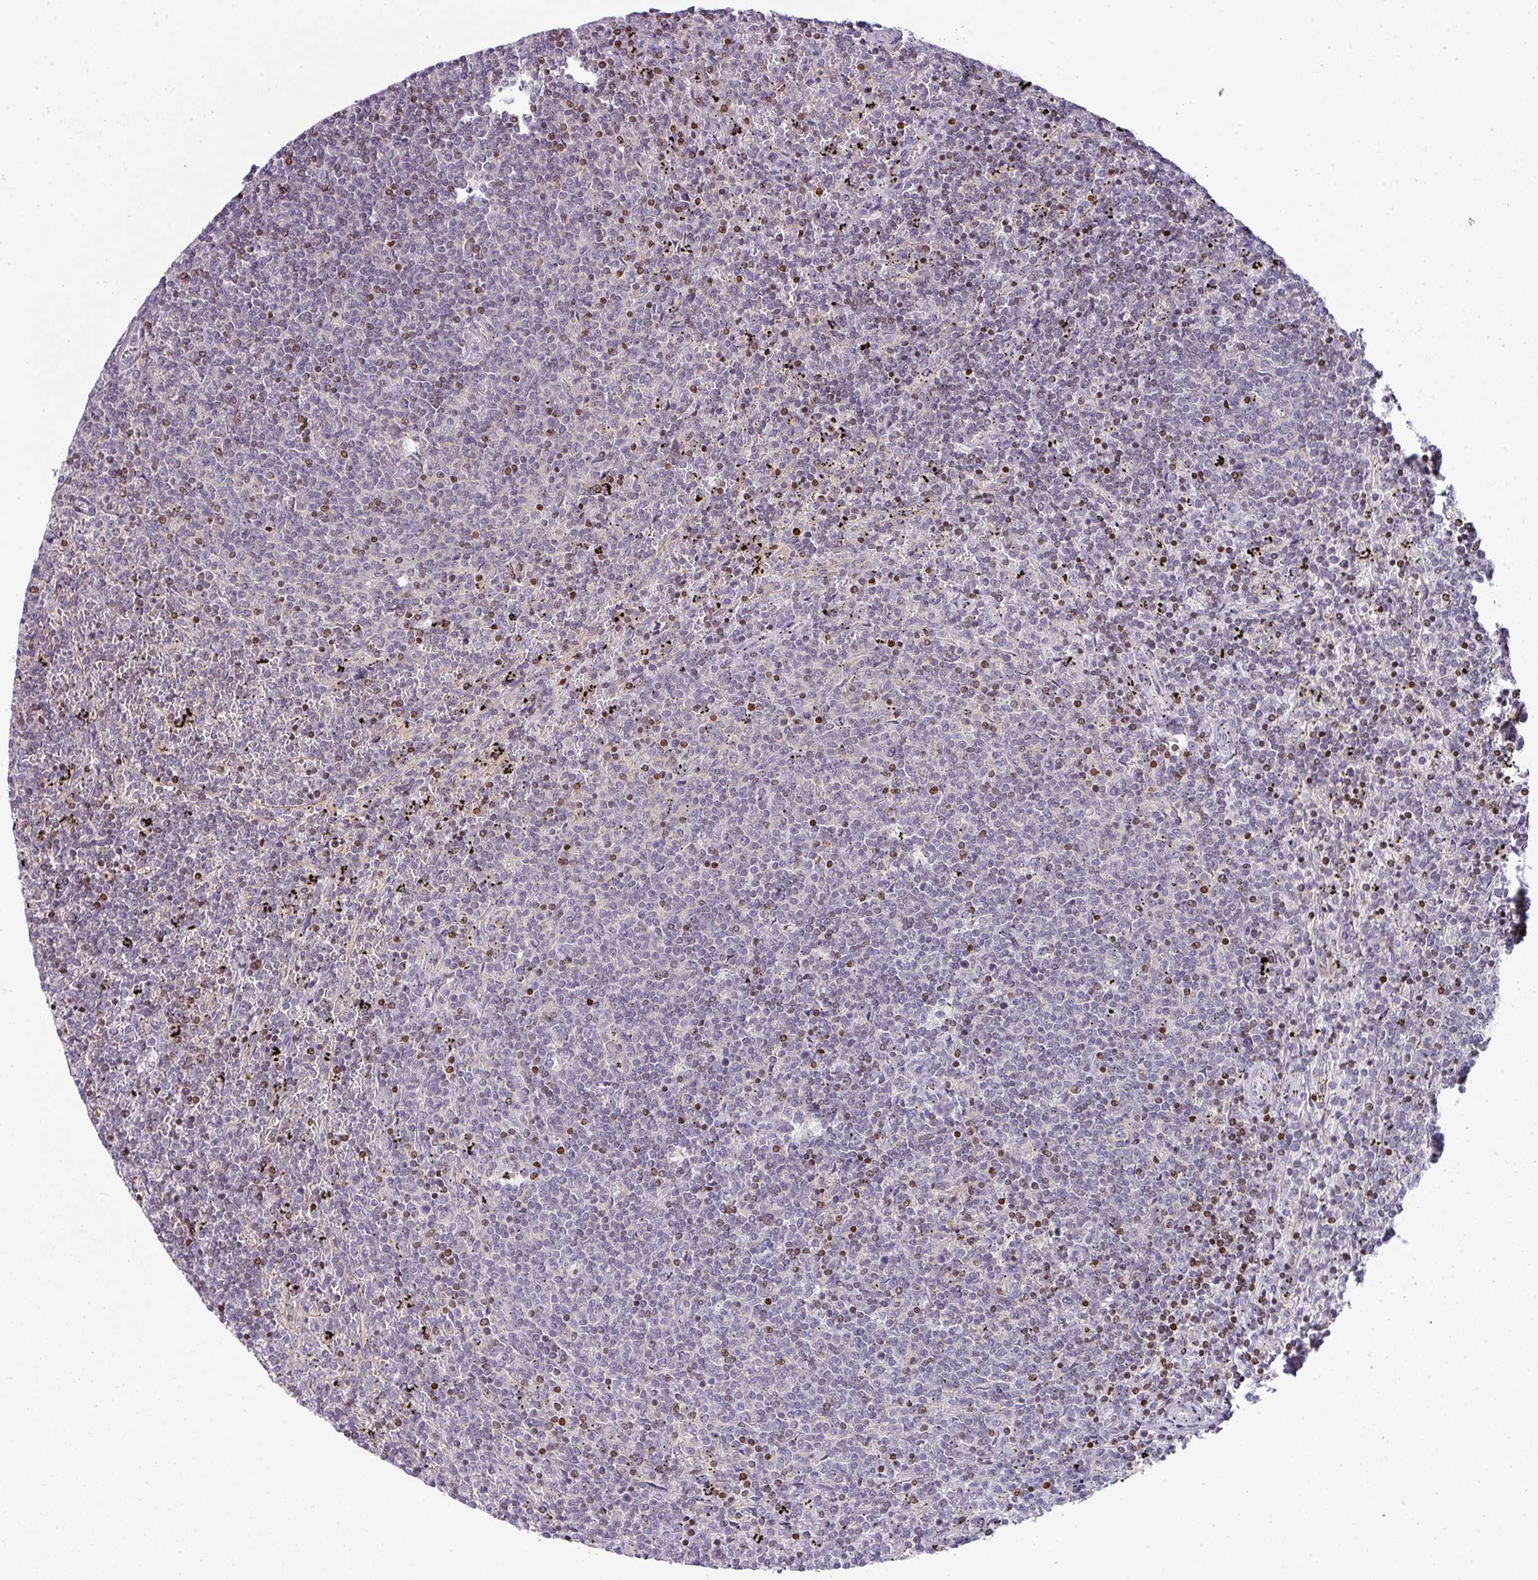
{"staining": {"intensity": "negative", "quantity": "none", "location": "none"}, "tissue": "lymphoma", "cell_type": "Tumor cells", "image_type": "cancer", "snomed": [{"axis": "morphology", "description": "Malignant lymphoma, non-Hodgkin's type, Low grade"}, {"axis": "topography", "description": "Spleen"}], "caption": "High magnification brightfield microscopy of malignant lymphoma, non-Hodgkin's type (low-grade) stained with DAB (3,3'-diaminobenzidine) (brown) and counterstained with hematoxylin (blue): tumor cells show no significant positivity.", "gene": "STAT5A", "patient": {"sex": "female", "age": 50}}